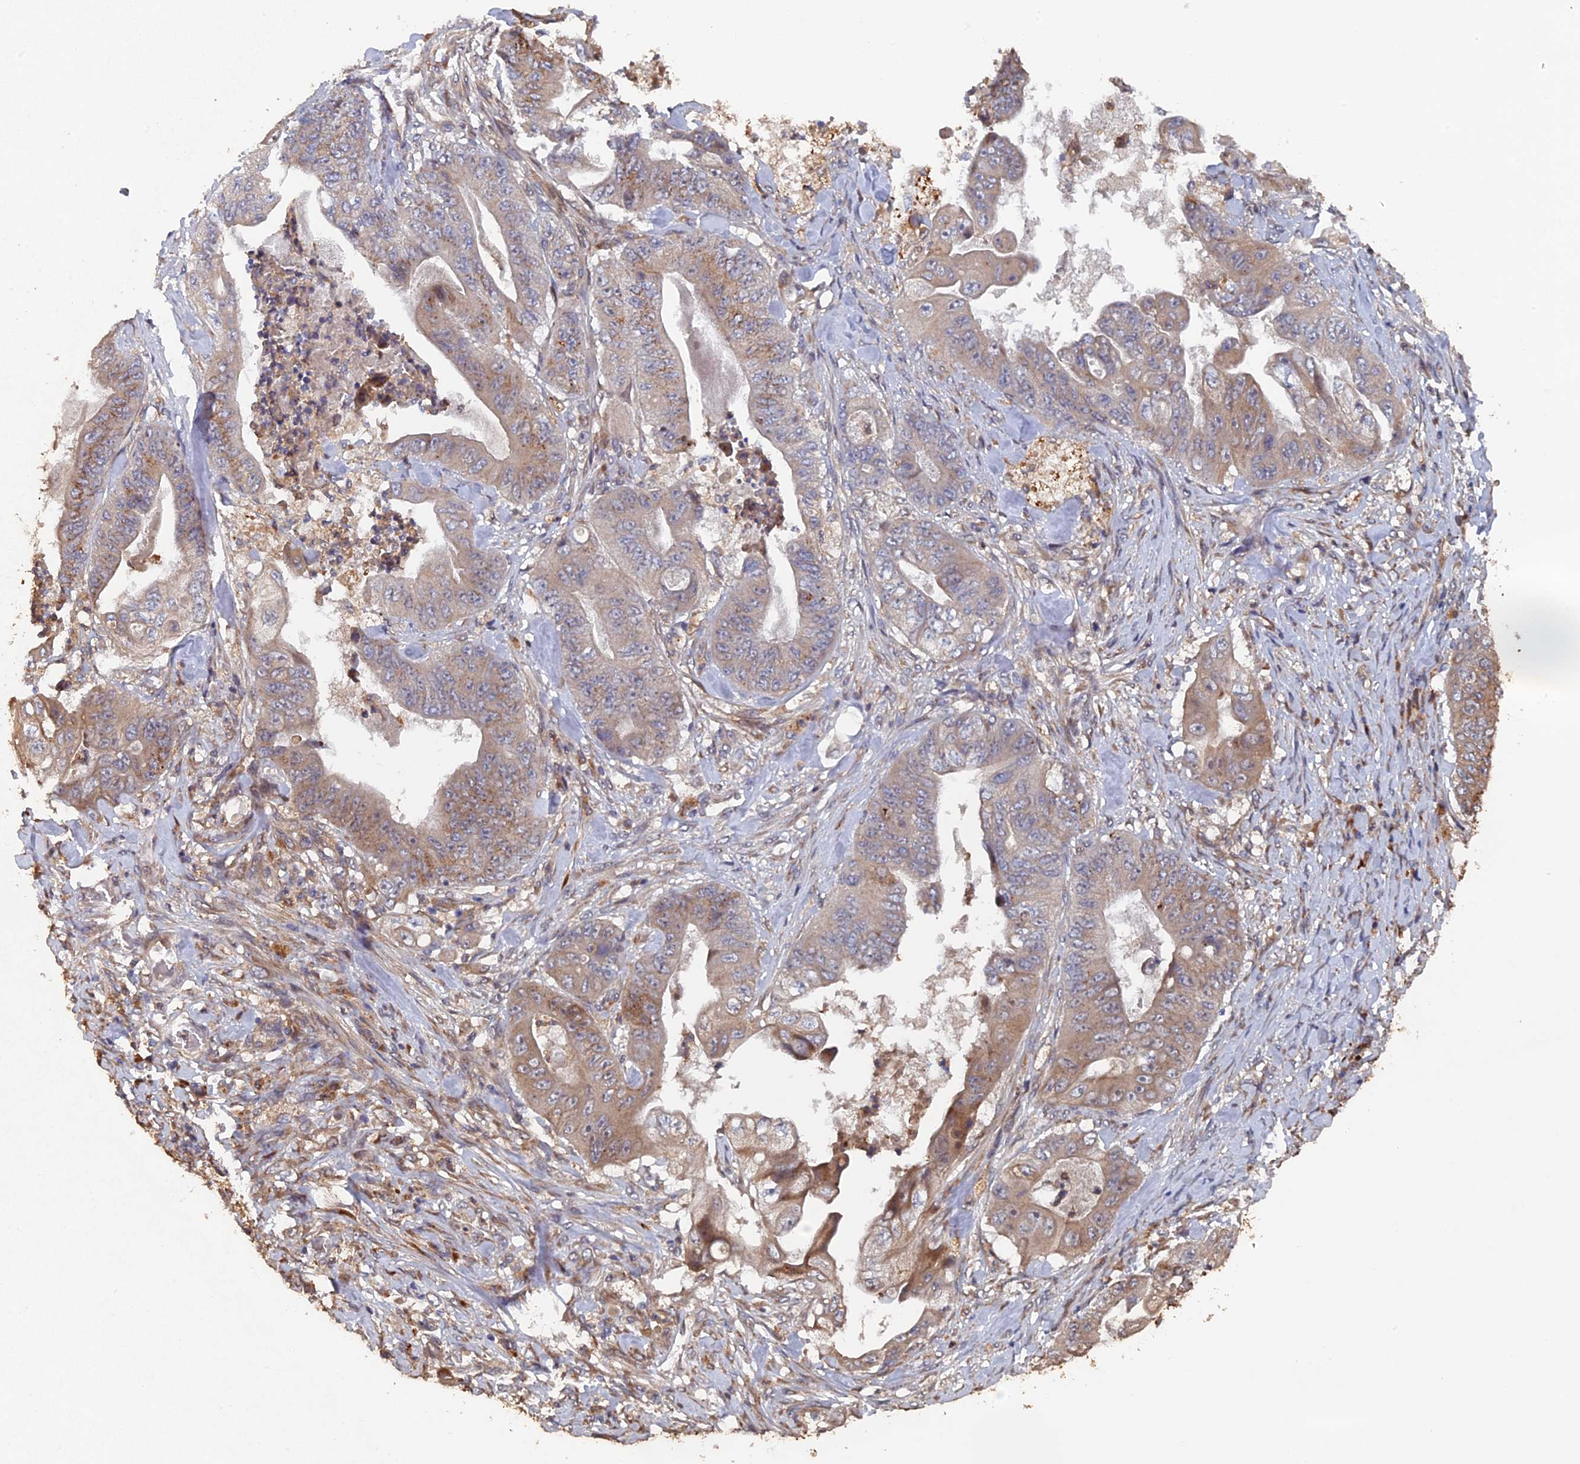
{"staining": {"intensity": "moderate", "quantity": "25%-75%", "location": "cytoplasmic/membranous"}, "tissue": "stomach cancer", "cell_type": "Tumor cells", "image_type": "cancer", "snomed": [{"axis": "morphology", "description": "Adenocarcinoma, NOS"}, {"axis": "topography", "description": "Stomach"}], "caption": "Immunohistochemical staining of human adenocarcinoma (stomach) demonstrates medium levels of moderate cytoplasmic/membranous protein positivity in approximately 25%-75% of tumor cells.", "gene": "VPS37C", "patient": {"sex": "female", "age": 73}}